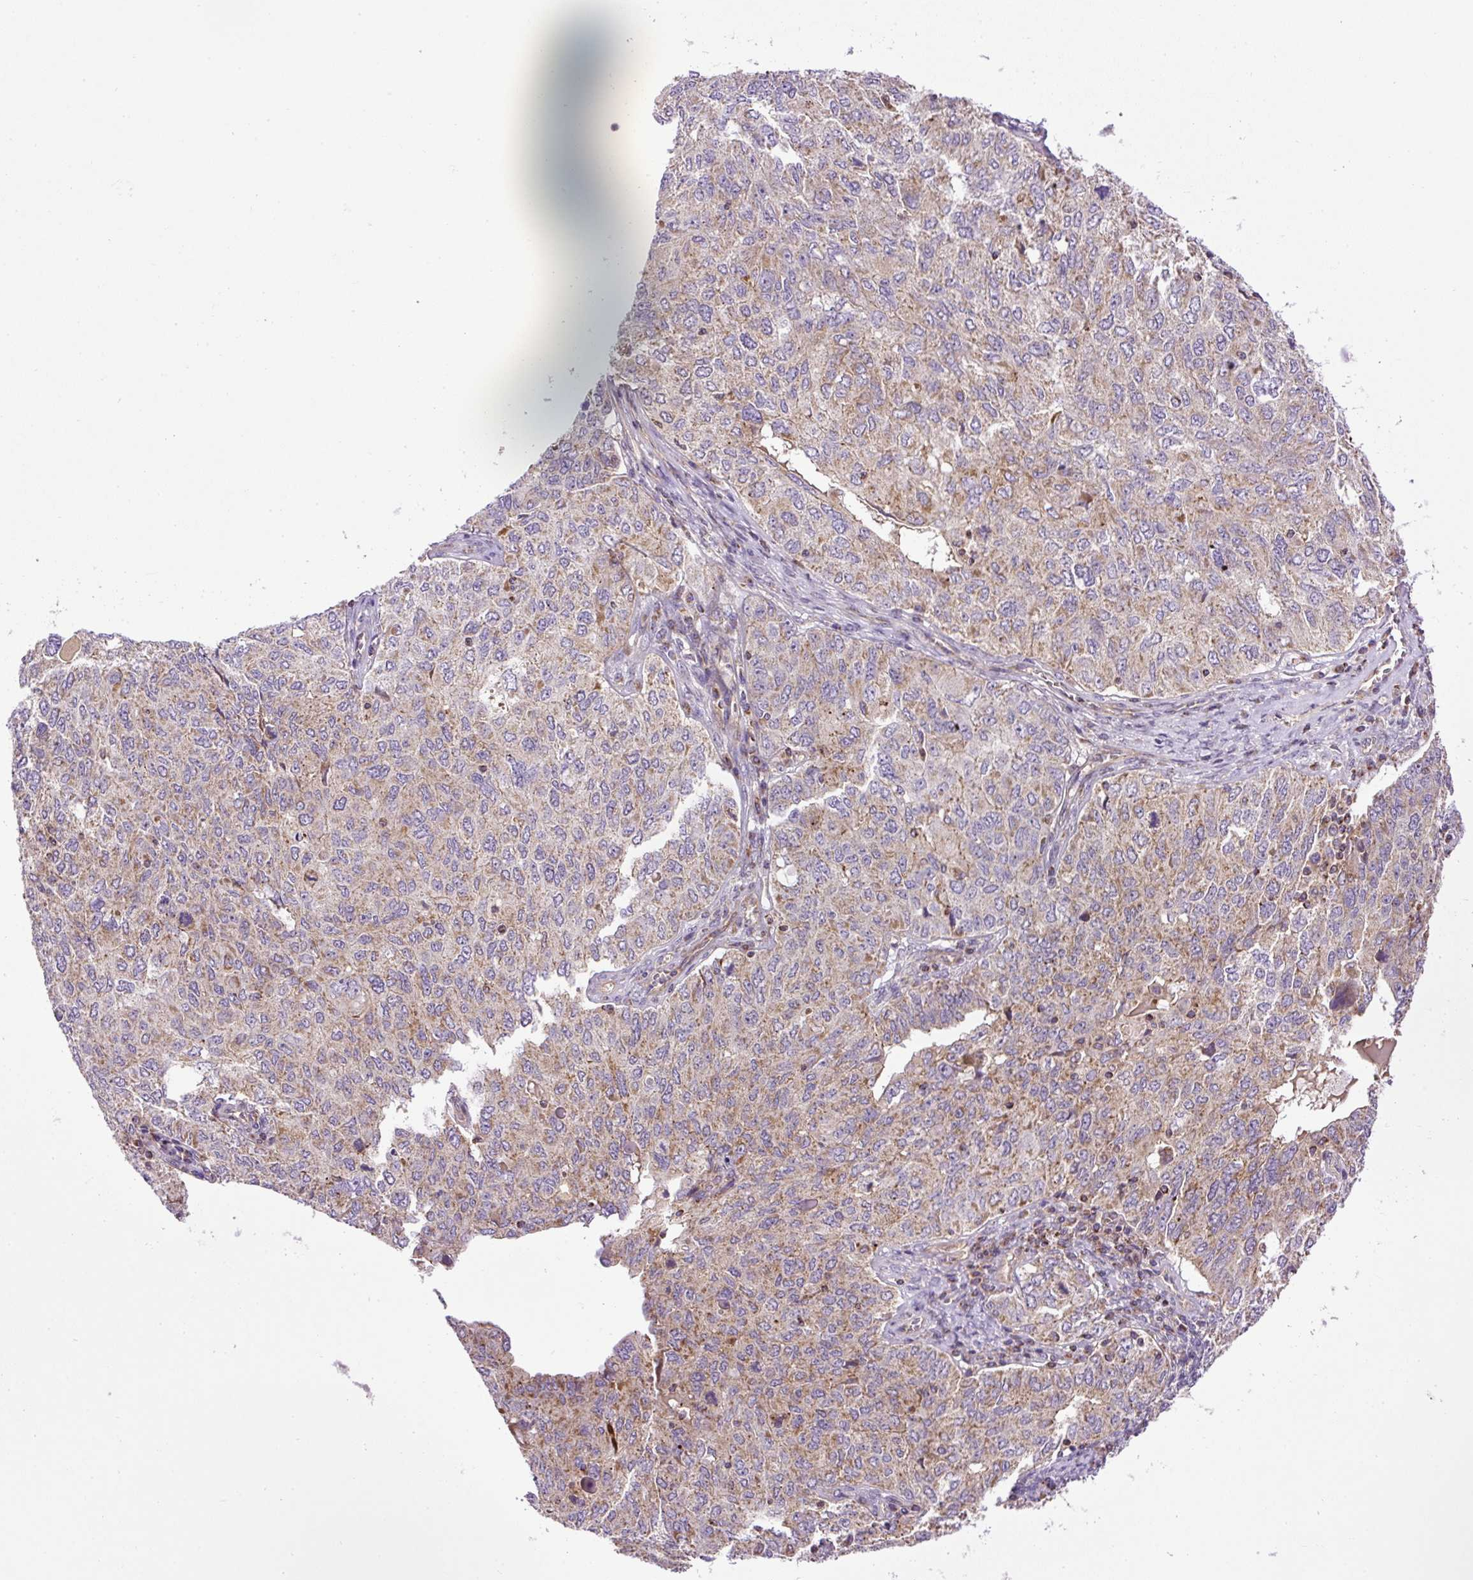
{"staining": {"intensity": "moderate", "quantity": "25%-75%", "location": "cytoplasmic/membranous"}, "tissue": "ovarian cancer", "cell_type": "Tumor cells", "image_type": "cancer", "snomed": [{"axis": "morphology", "description": "Carcinoma, endometroid"}, {"axis": "topography", "description": "Ovary"}], "caption": "This is a photomicrograph of immunohistochemistry staining of ovarian cancer, which shows moderate positivity in the cytoplasmic/membranous of tumor cells.", "gene": "ZNF547", "patient": {"sex": "female", "age": 62}}